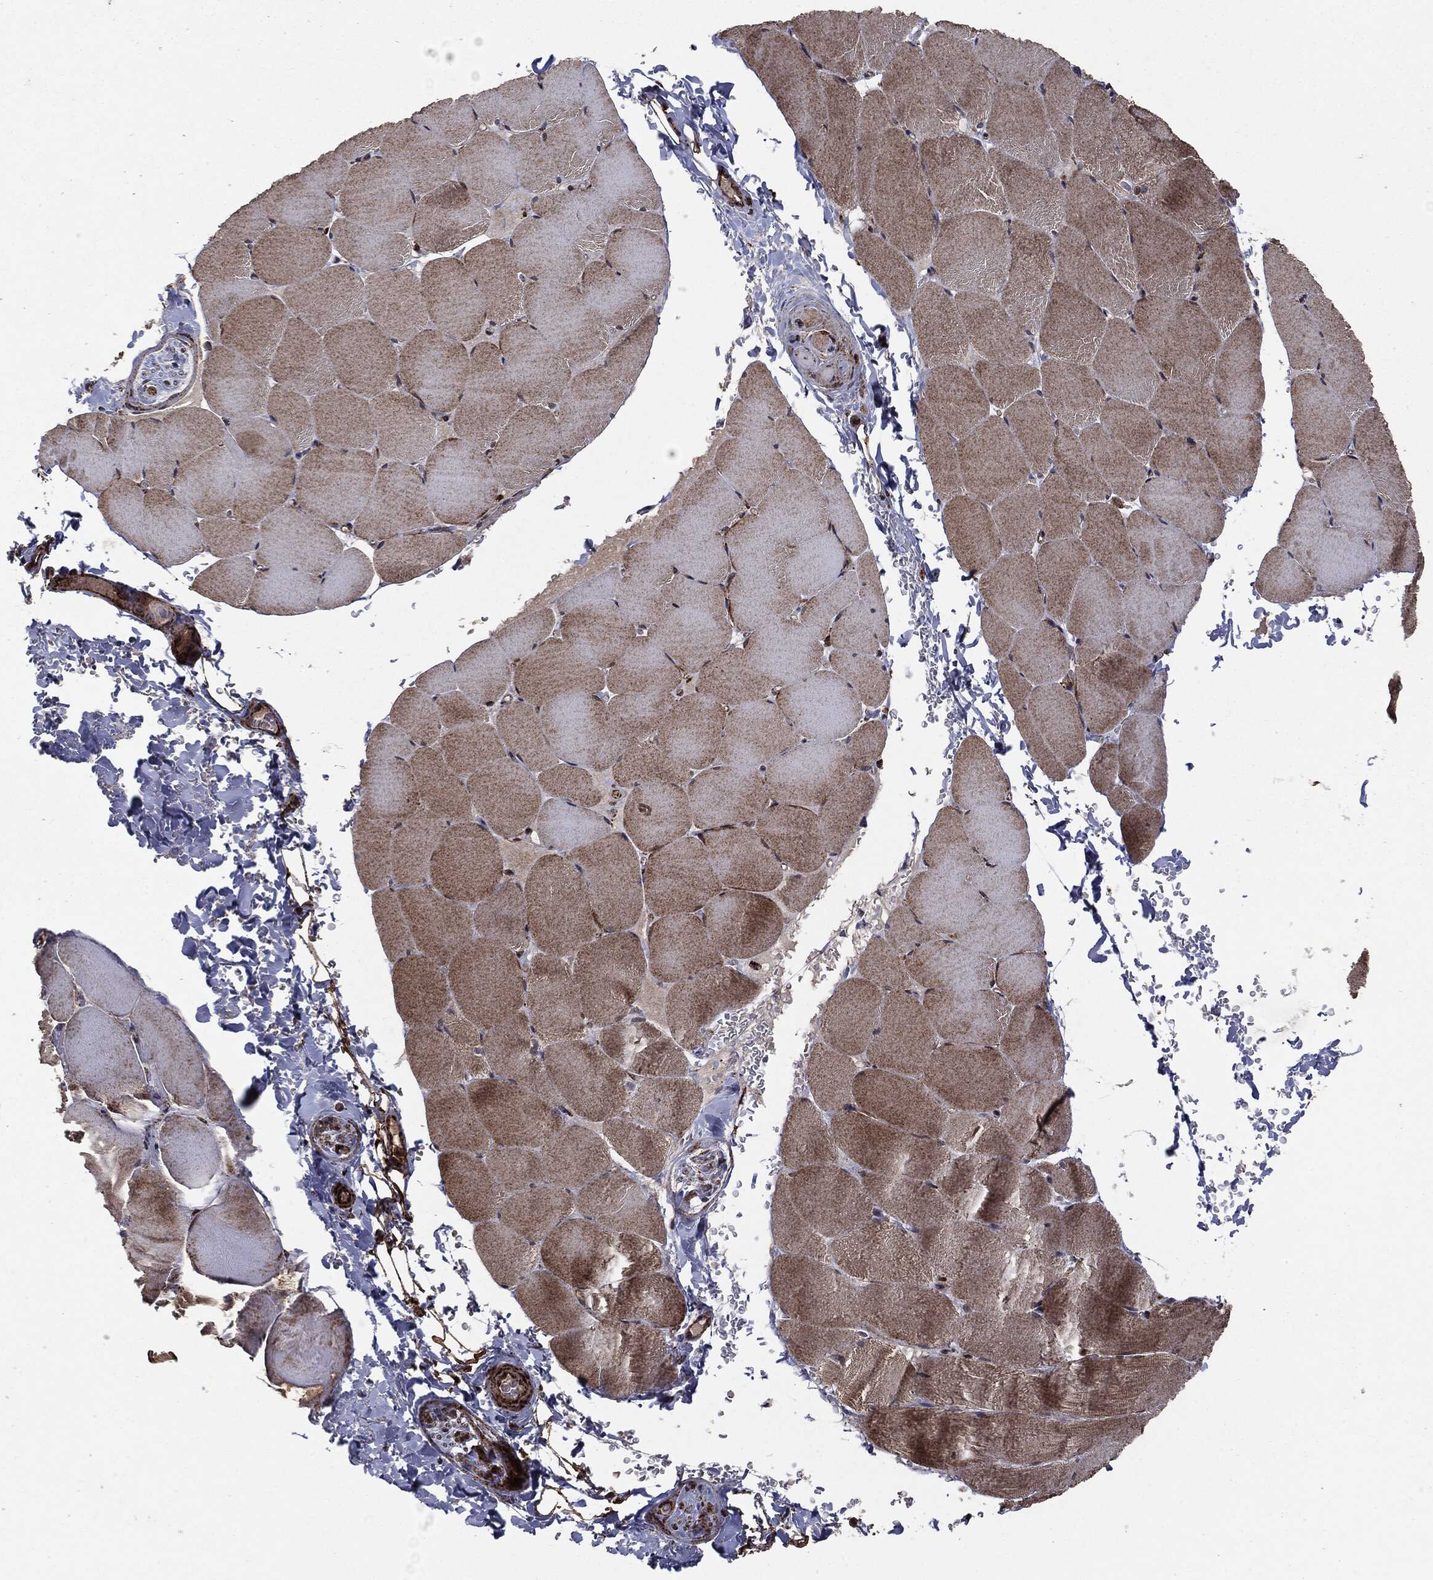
{"staining": {"intensity": "weak", "quantity": ">75%", "location": "cytoplasmic/membranous"}, "tissue": "skeletal muscle", "cell_type": "Myocytes", "image_type": "normal", "snomed": [{"axis": "morphology", "description": "Normal tissue, NOS"}, {"axis": "topography", "description": "Skeletal muscle"}], "caption": "Myocytes reveal low levels of weak cytoplasmic/membranous staining in about >75% of cells in normal skeletal muscle.", "gene": "MAP2K1", "patient": {"sex": "female", "age": 37}}